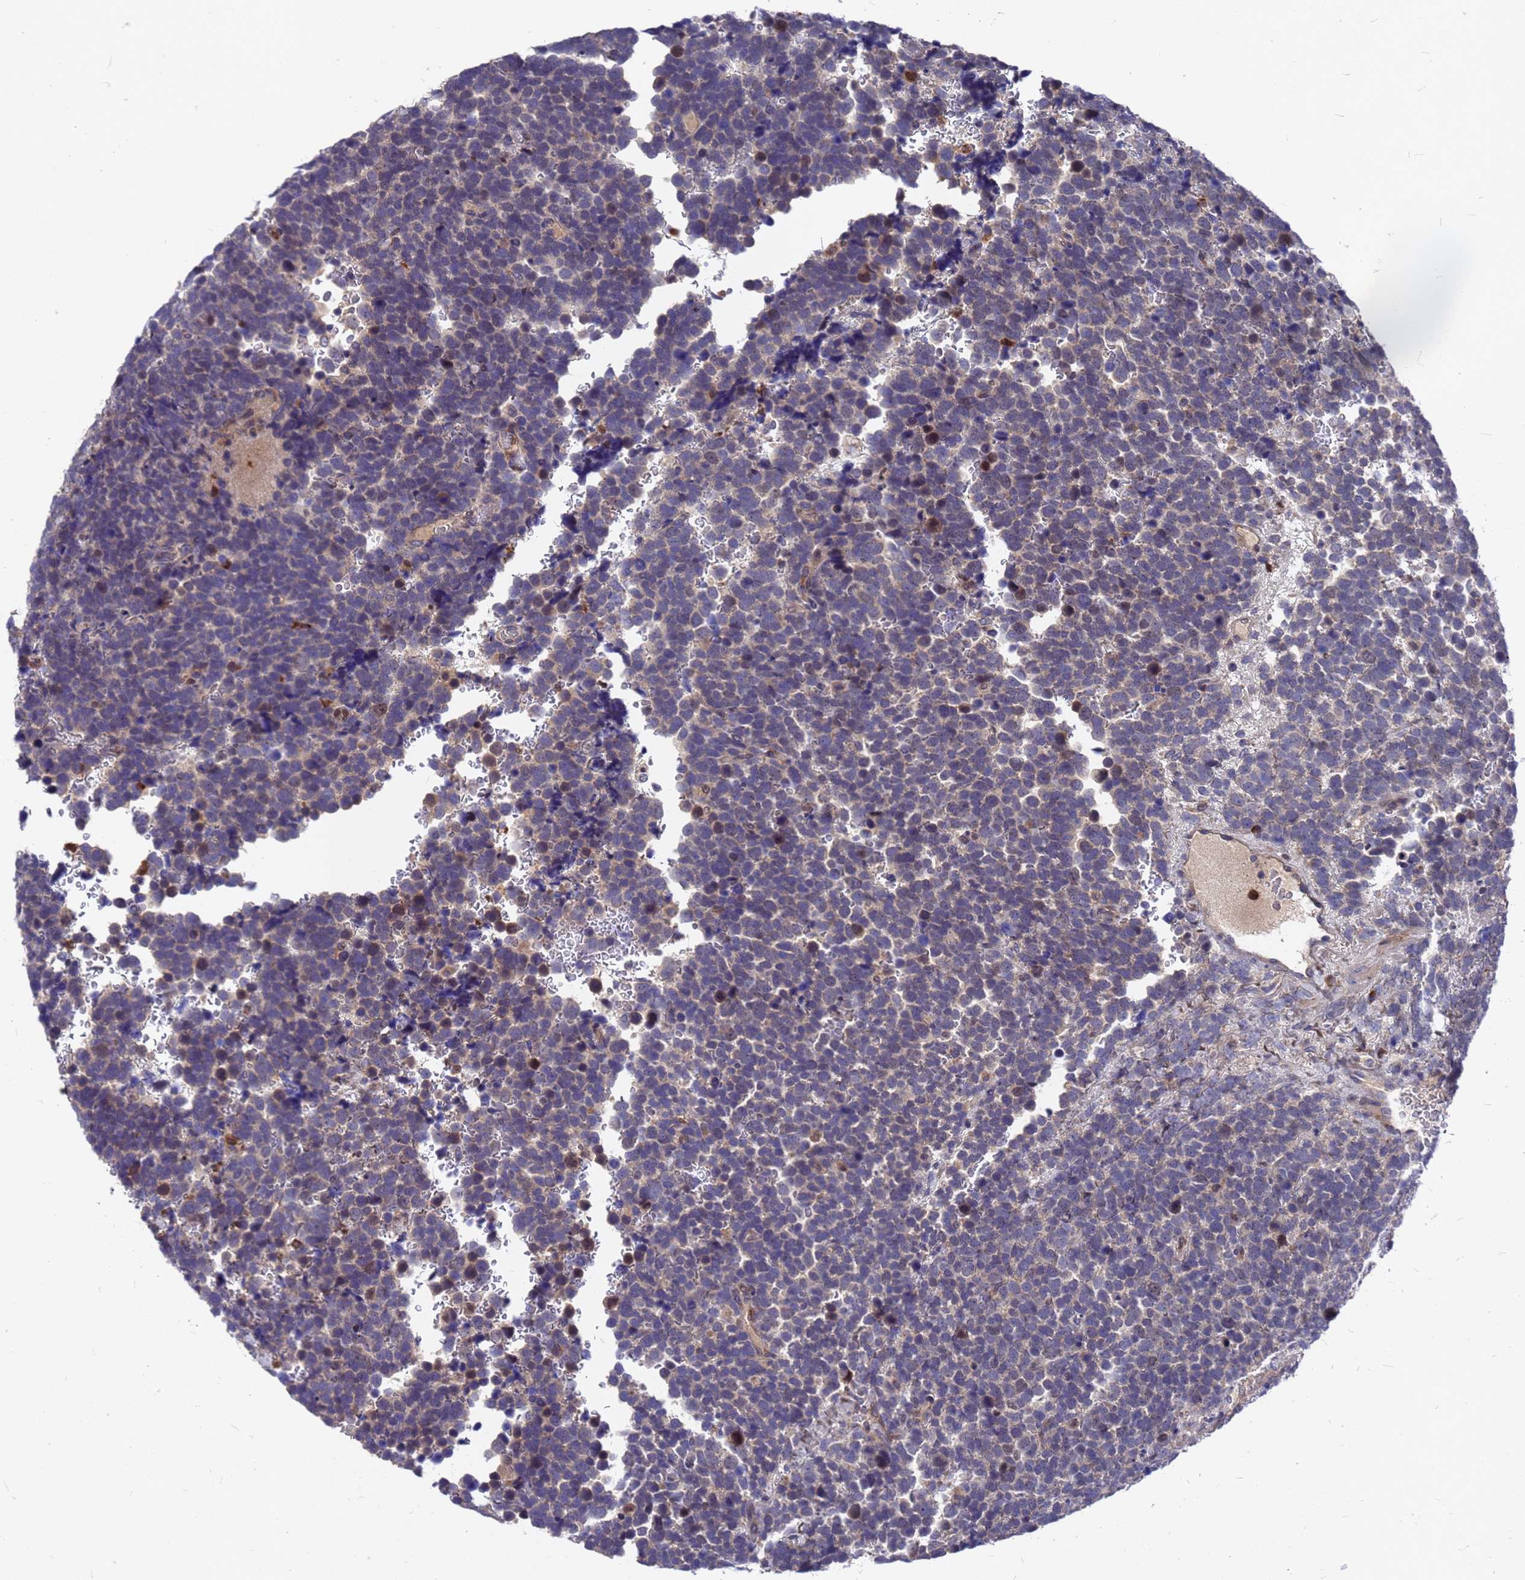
{"staining": {"intensity": "negative", "quantity": "none", "location": "none"}, "tissue": "urothelial cancer", "cell_type": "Tumor cells", "image_type": "cancer", "snomed": [{"axis": "morphology", "description": "Urothelial carcinoma, High grade"}, {"axis": "topography", "description": "Urinary bladder"}], "caption": "High power microscopy photomicrograph of an immunohistochemistry micrograph of high-grade urothelial carcinoma, revealing no significant staining in tumor cells.", "gene": "ZNF717", "patient": {"sex": "female", "age": 82}}